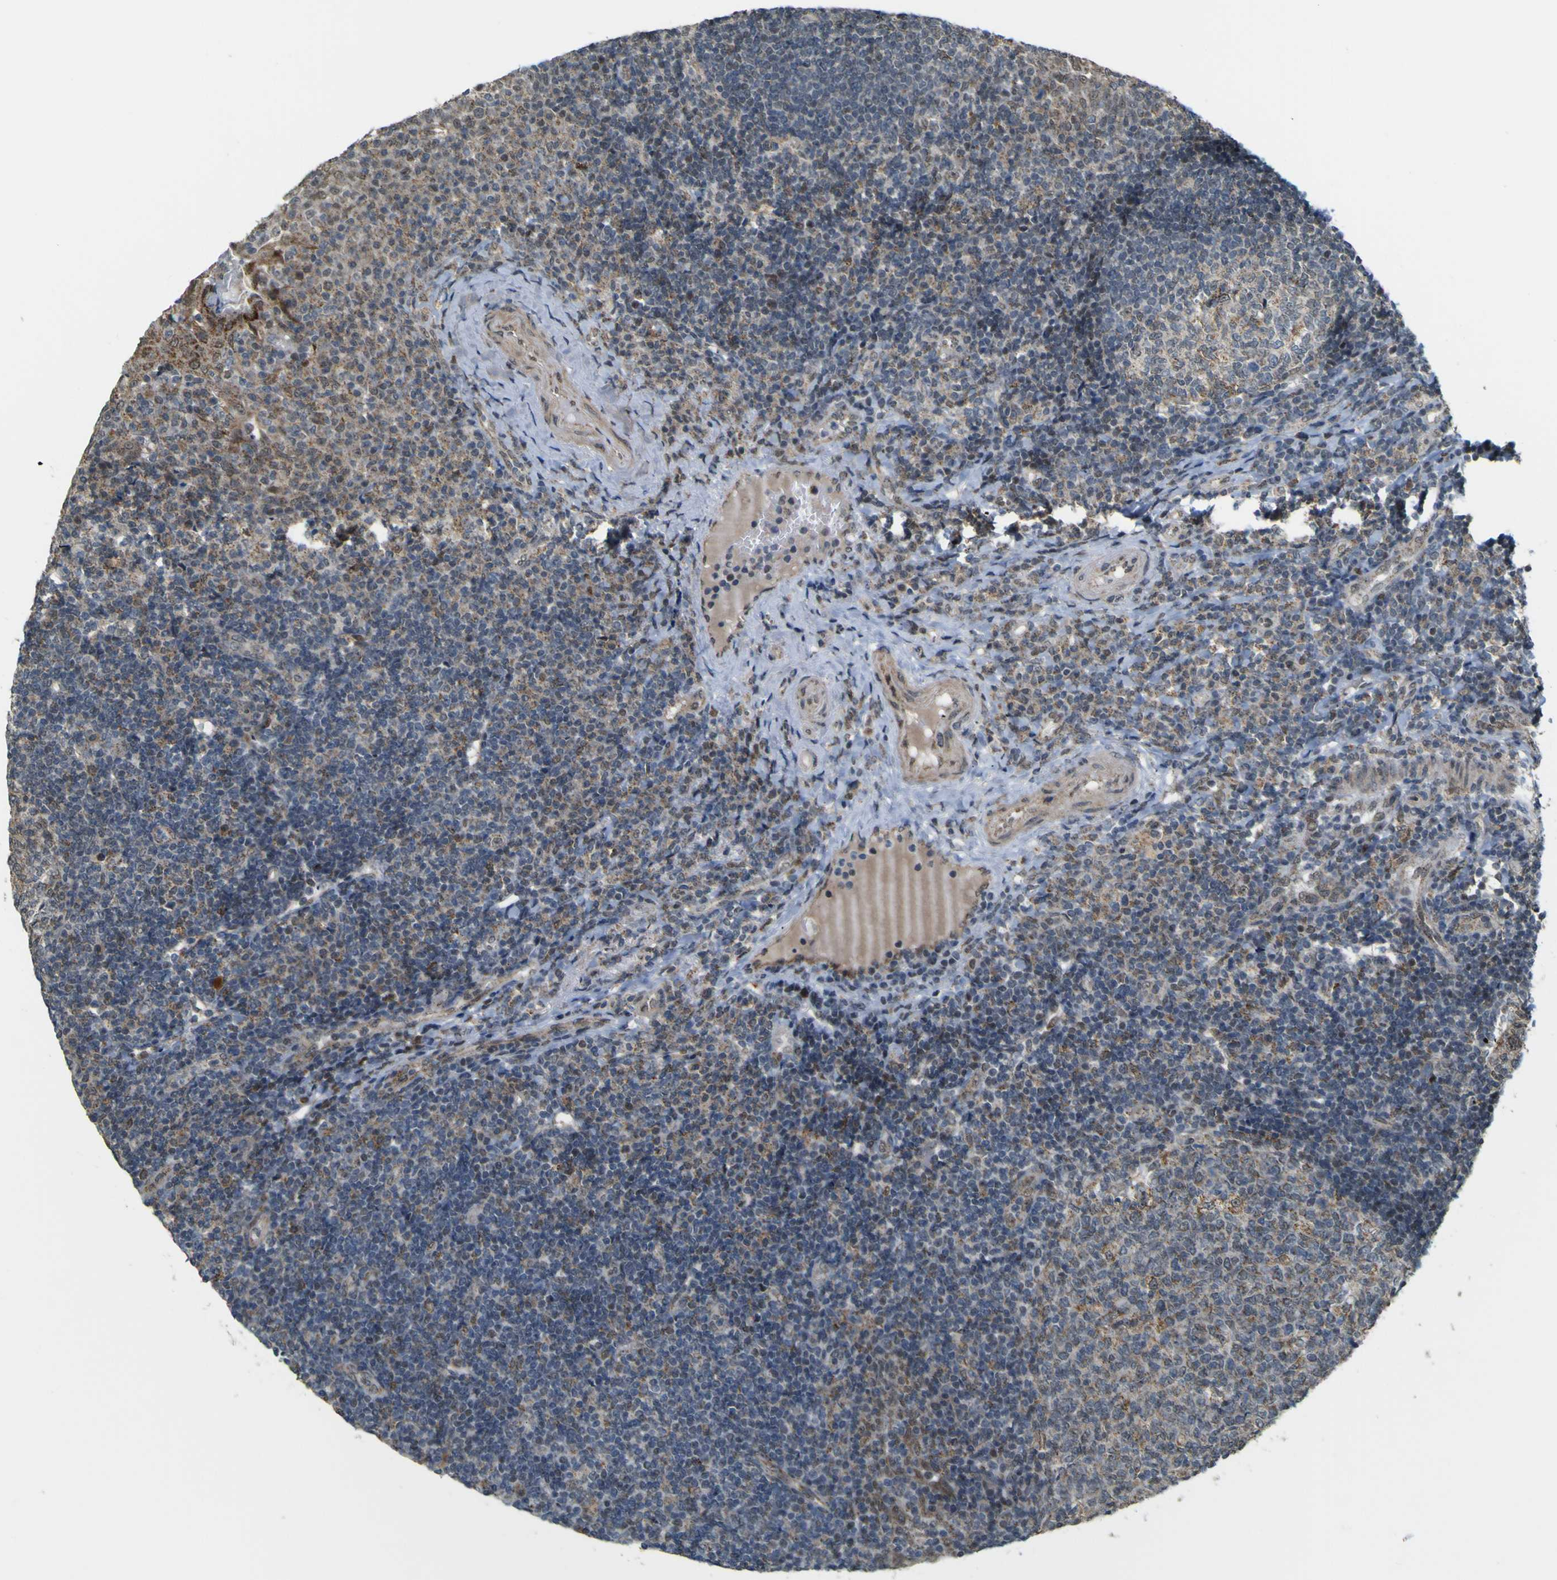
{"staining": {"intensity": "moderate", "quantity": "<25%", "location": "cytoplasmic/membranous,nuclear"}, "tissue": "tonsil", "cell_type": "Germinal center cells", "image_type": "normal", "snomed": [{"axis": "morphology", "description": "Normal tissue, NOS"}, {"axis": "topography", "description": "Tonsil"}], "caption": "About <25% of germinal center cells in normal tonsil demonstrate moderate cytoplasmic/membranous,nuclear protein staining as visualized by brown immunohistochemical staining.", "gene": "ACBD5", "patient": {"sex": "female", "age": 40}}